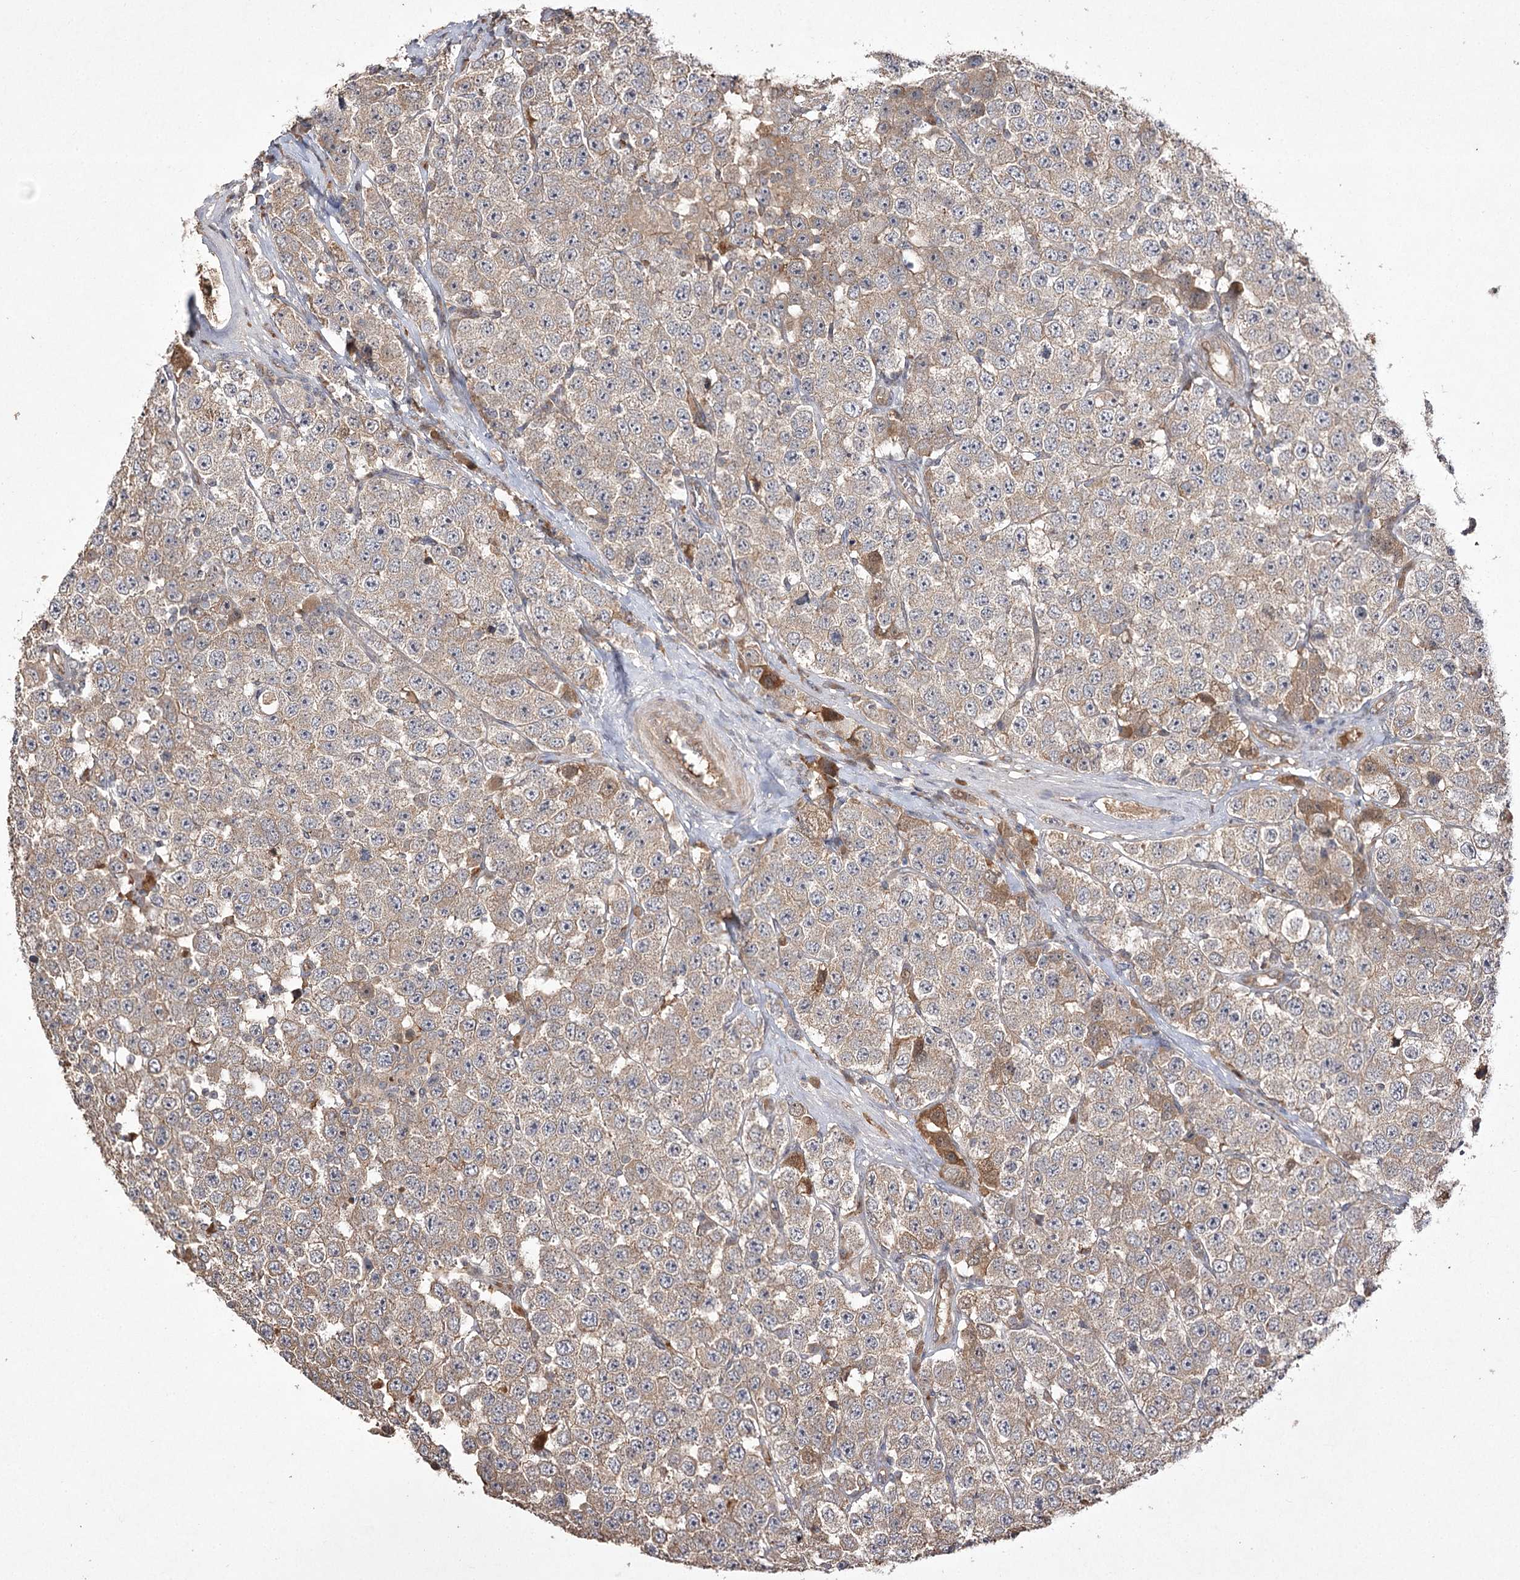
{"staining": {"intensity": "weak", "quantity": ">75%", "location": "cytoplasmic/membranous"}, "tissue": "testis cancer", "cell_type": "Tumor cells", "image_type": "cancer", "snomed": [{"axis": "morphology", "description": "Seminoma, NOS"}, {"axis": "topography", "description": "Testis"}], "caption": "Weak cytoplasmic/membranous protein expression is identified in approximately >75% of tumor cells in testis cancer (seminoma).", "gene": "FANCL", "patient": {"sex": "male", "age": 28}}